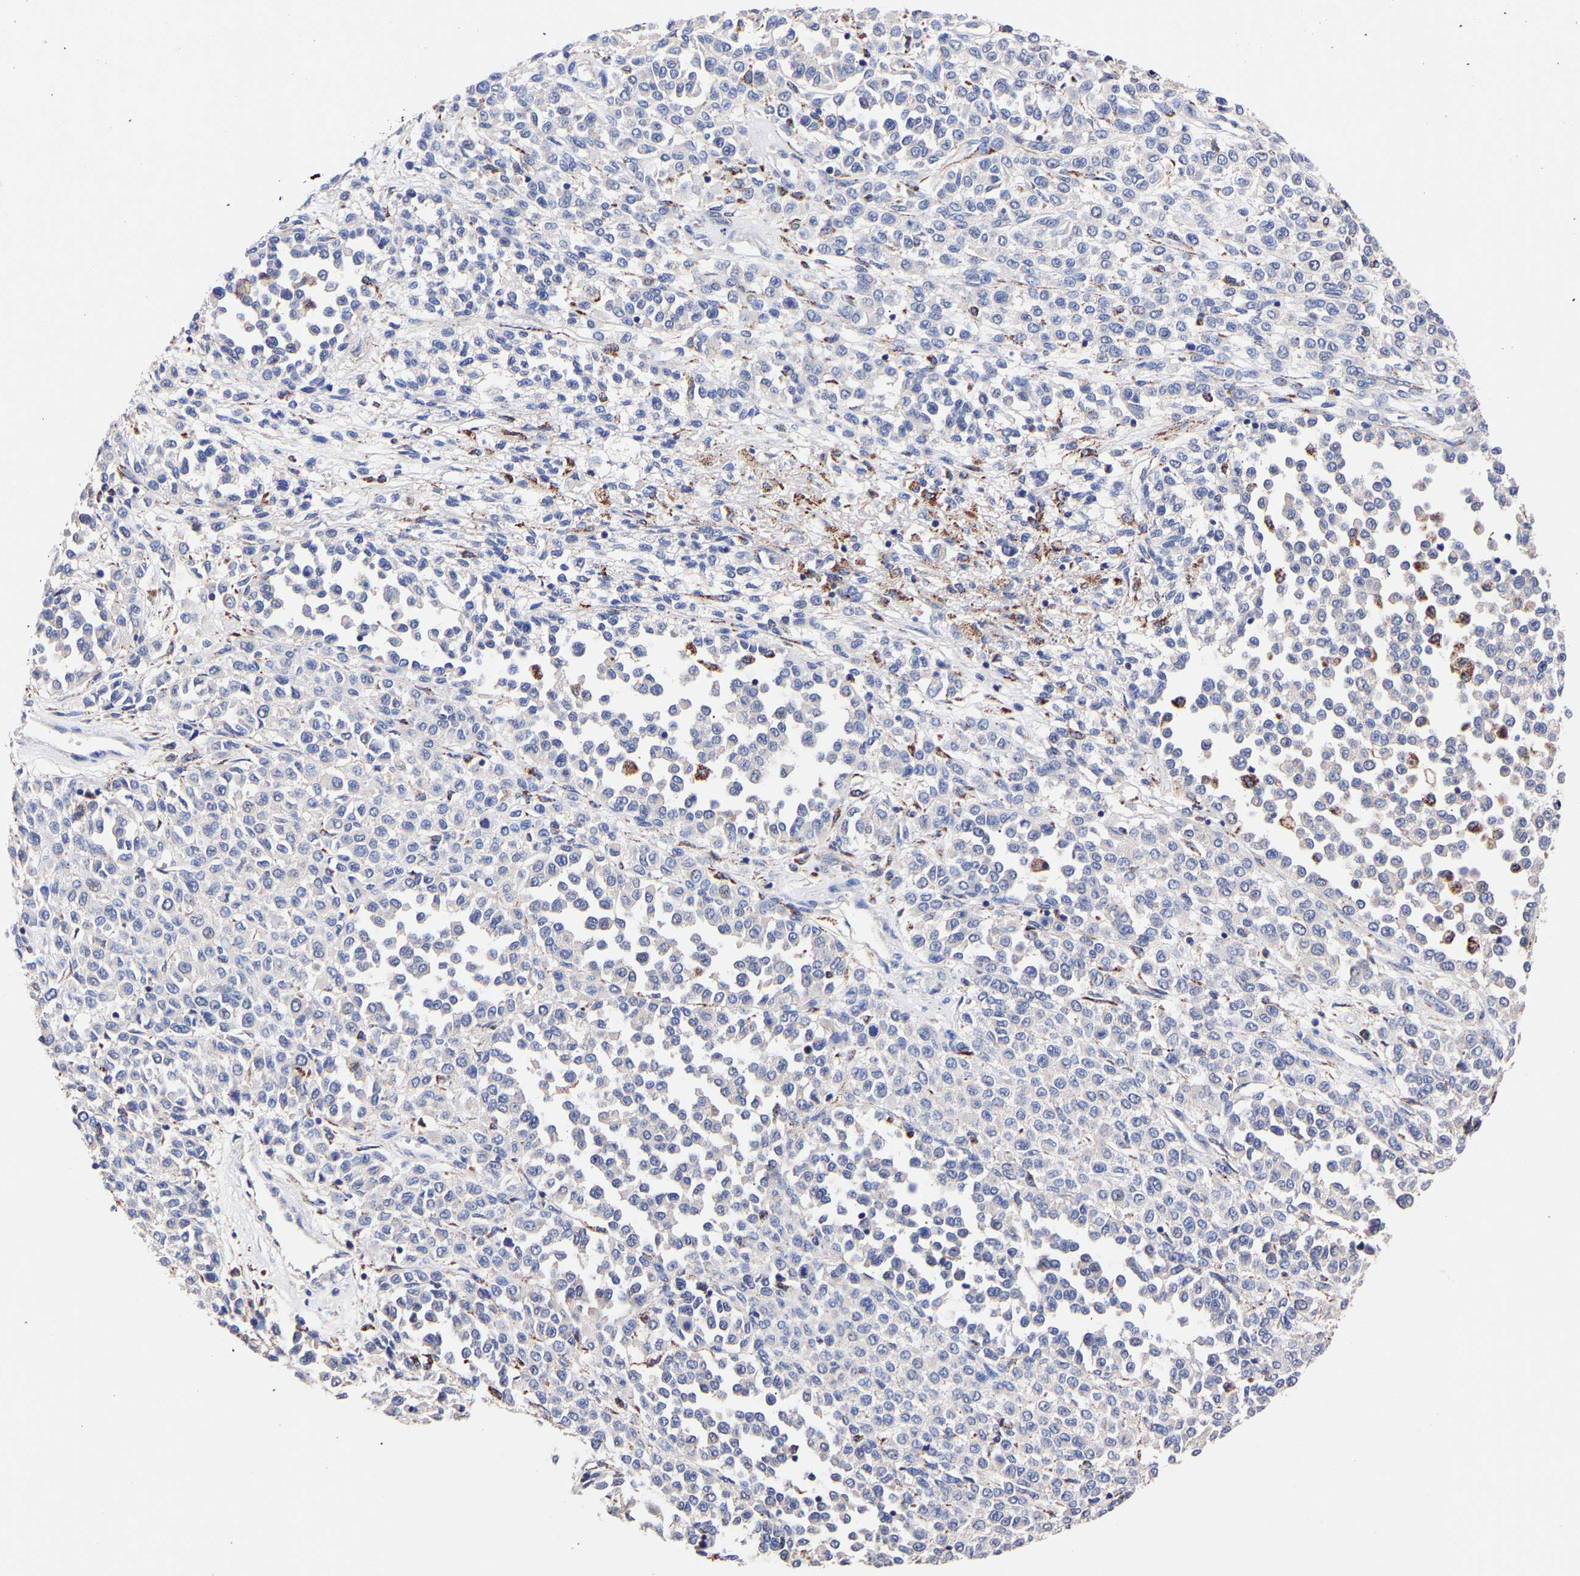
{"staining": {"intensity": "negative", "quantity": "none", "location": "none"}, "tissue": "melanoma", "cell_type": "Tumor cells", "image_type": "cancer", "snomed": [{"axis": "morphology", "description": "Malignant melanoma, Metastatic site"}, {"axis": "topography", "description": "Pancreas"}], "caption": "There is no significant positivity in tumor cells of melanoma.", "gene": "SEM1", "patient": {"sex": "female", "age": 30}}